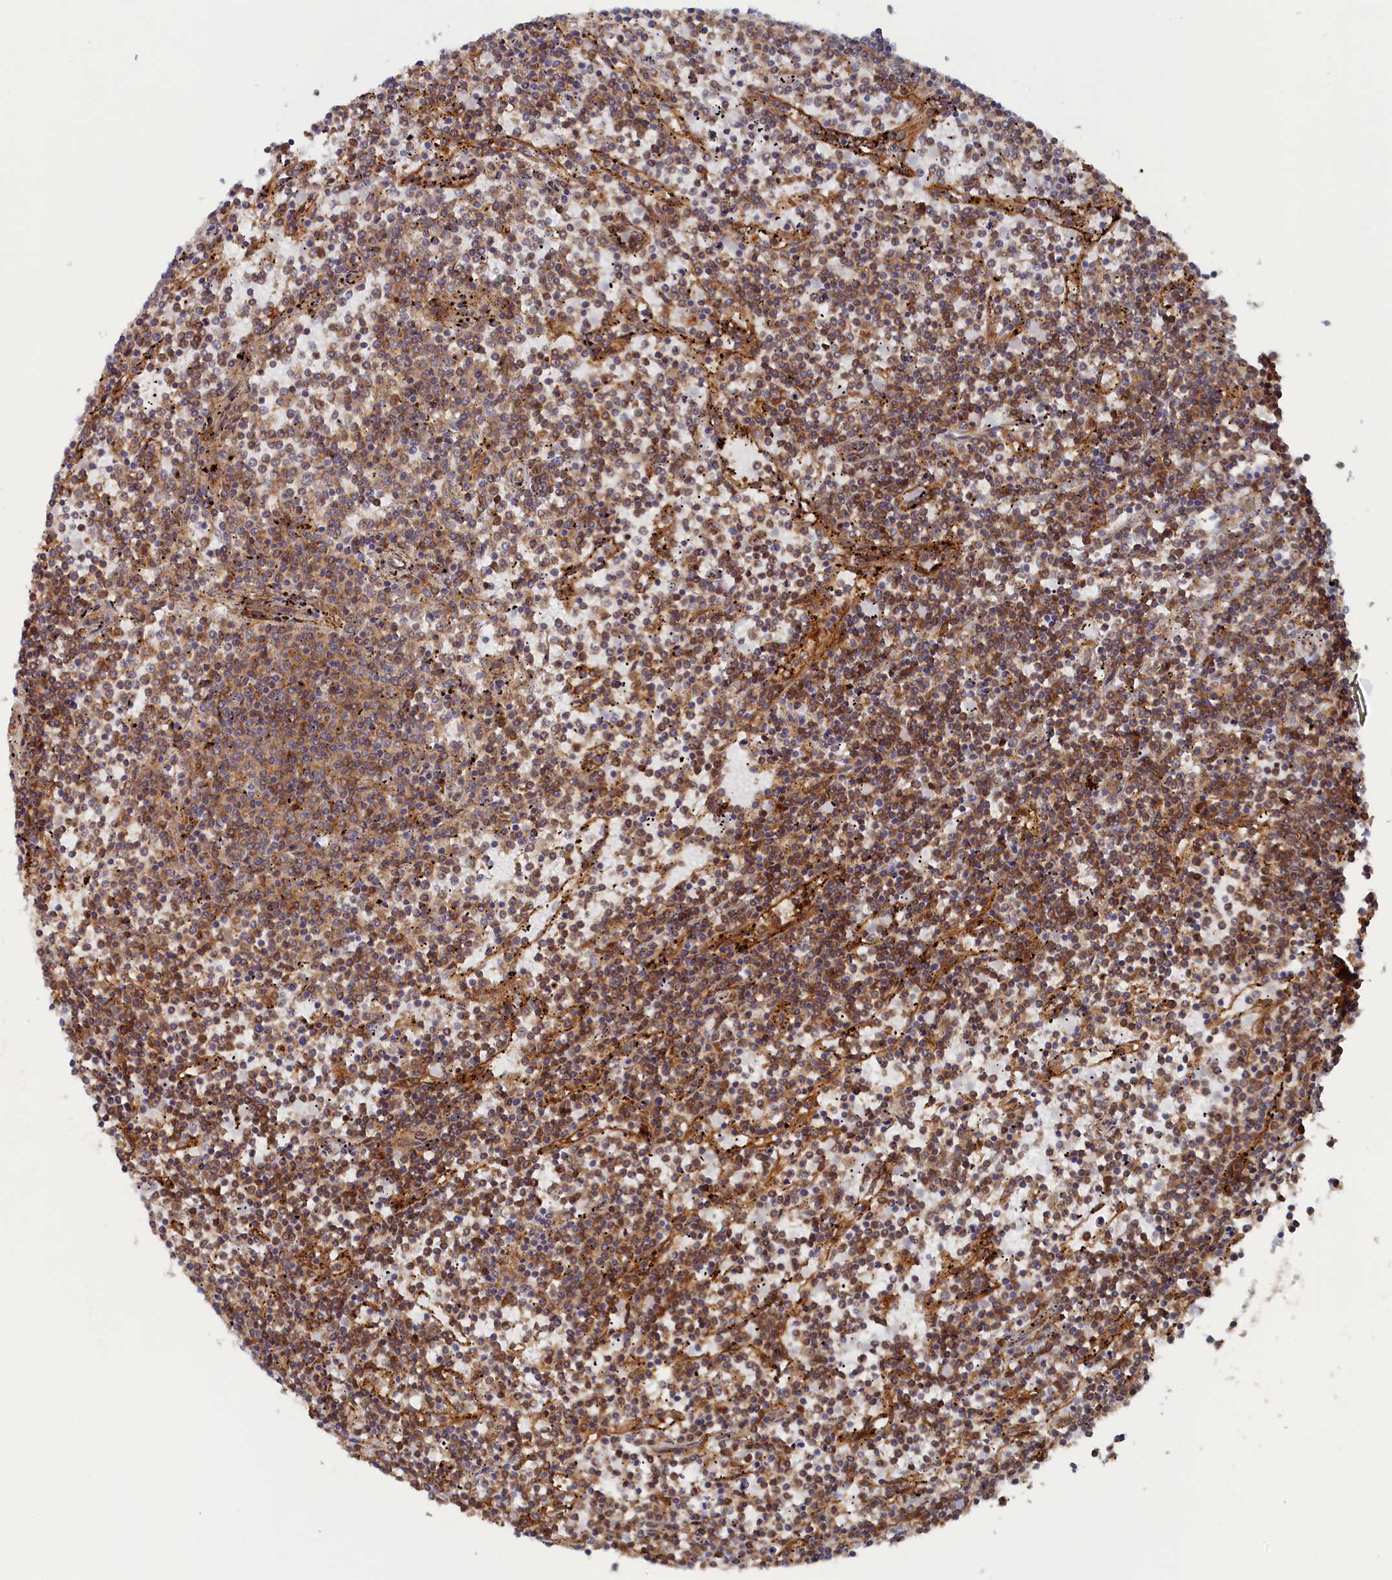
{"staining": {"intensity": "moderate", "quantity": "25%-75%", "location": "cytoplasmic/membranous"}, "tissue": "lymphoma", "cell_type": "Tumor cells", "image_type": "cancer", "snomed": [{"axis": "morphology", "description": "Malignant lymphoma, non-Hodgkin's type, Low grade"}, {"axis": "topography", "description": "Spleen"}], "caption": "Human lymphoma stained with a protein marker displays moderate staining in tumor cells.", "gene": "TMEM196", "patient": {"sex": "female", "age": 50}}